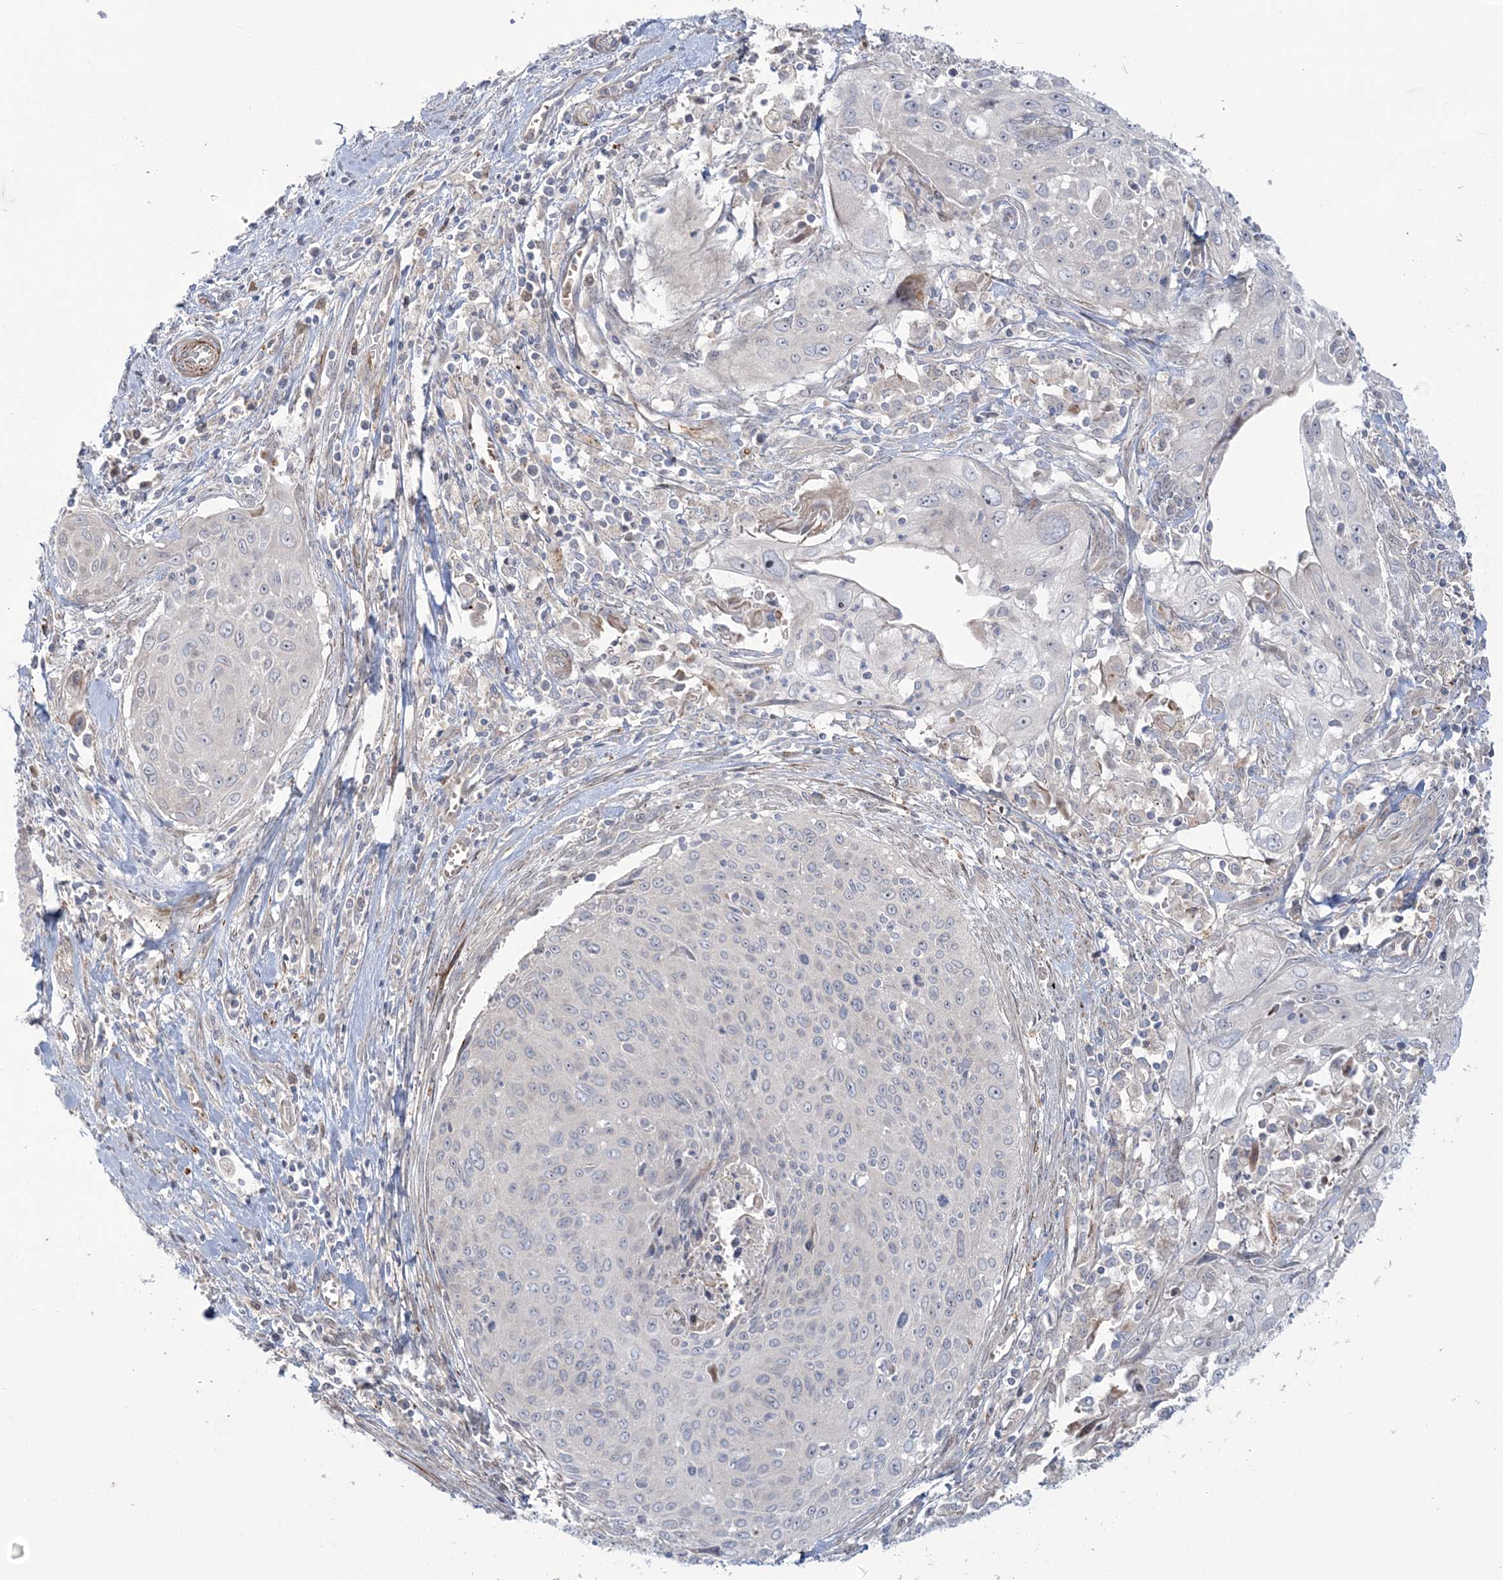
{"staining": {"intensity": "negative", "quantity": "none", "location": "none"}, "tissue": "cervical cancer", "cell_type": "Tumor cells", "image_type": "cancer", "snomed": [{"axis": "morphology", "description": "Squamous cell carcinoma, NOS"}, {"axis": "topography", "description": "Cervix"}], "caption": "A histopathology image of squamous cell carcinoma (cervical) stained for a protein displays no brown staining in tumor cells.", "gene": "NUDT9", "patient": {"sex": "female", "age": 55}}